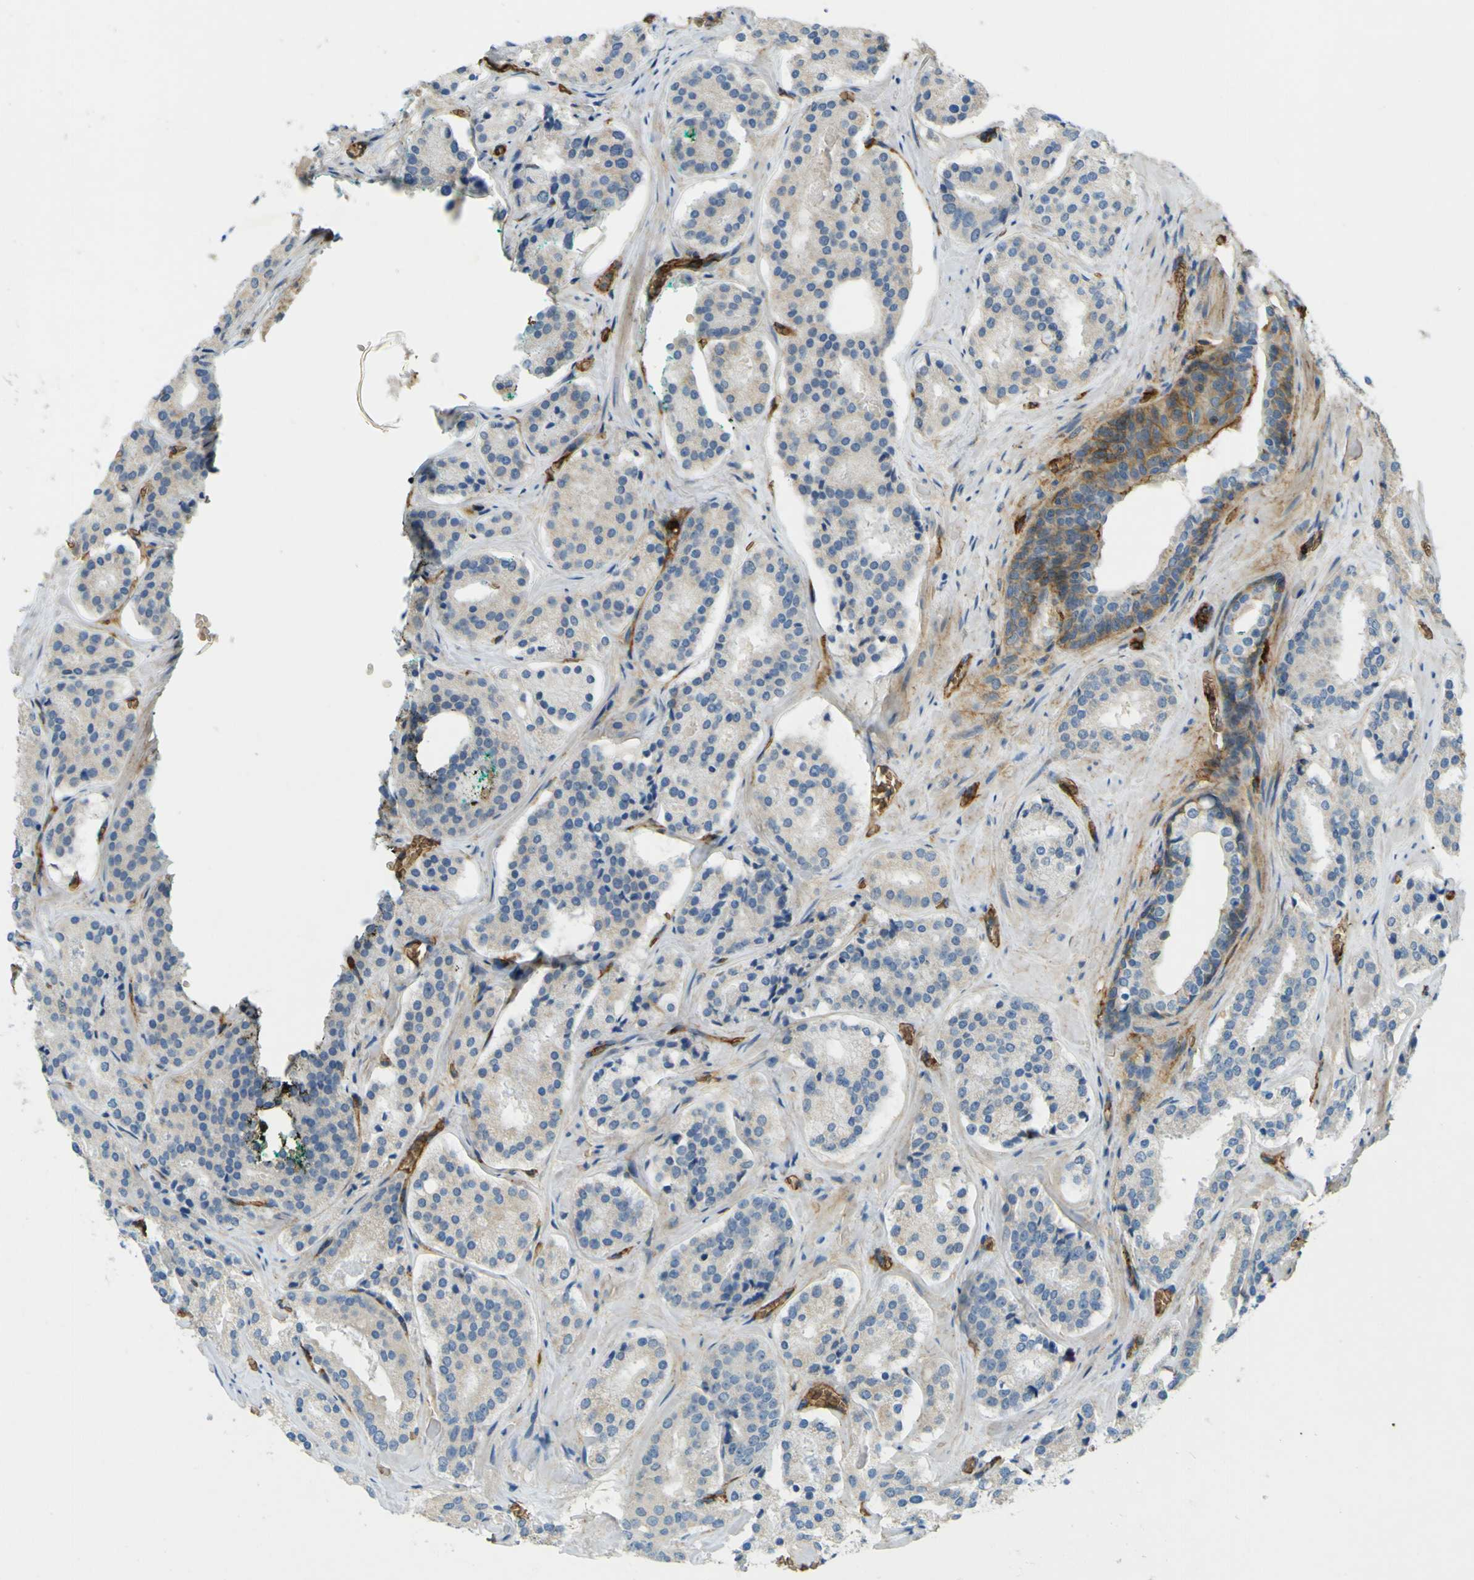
{"staining": {"intensity": "weak", "quantity": "25%-75%", "location": "cytoplasmic/membranous"}, "tissue": "prostate cancer", "cell_type": "Tumor cells", "image_type": "cancer", "snomed": [{"axis": "morphology", "description": "Adenocarcinoma, High grade"}, {"axis": "topography", "description": "Prostate"}], "caption": "High-grade adenocarcinoma (prostate) stained with a brown dye demonstrates weak cytoplasmic/membranous positive positivity in about 25%-75% of tumor cells.", "gene": "PLXDC1", "patient": {"sex": "male", "age": 60}}